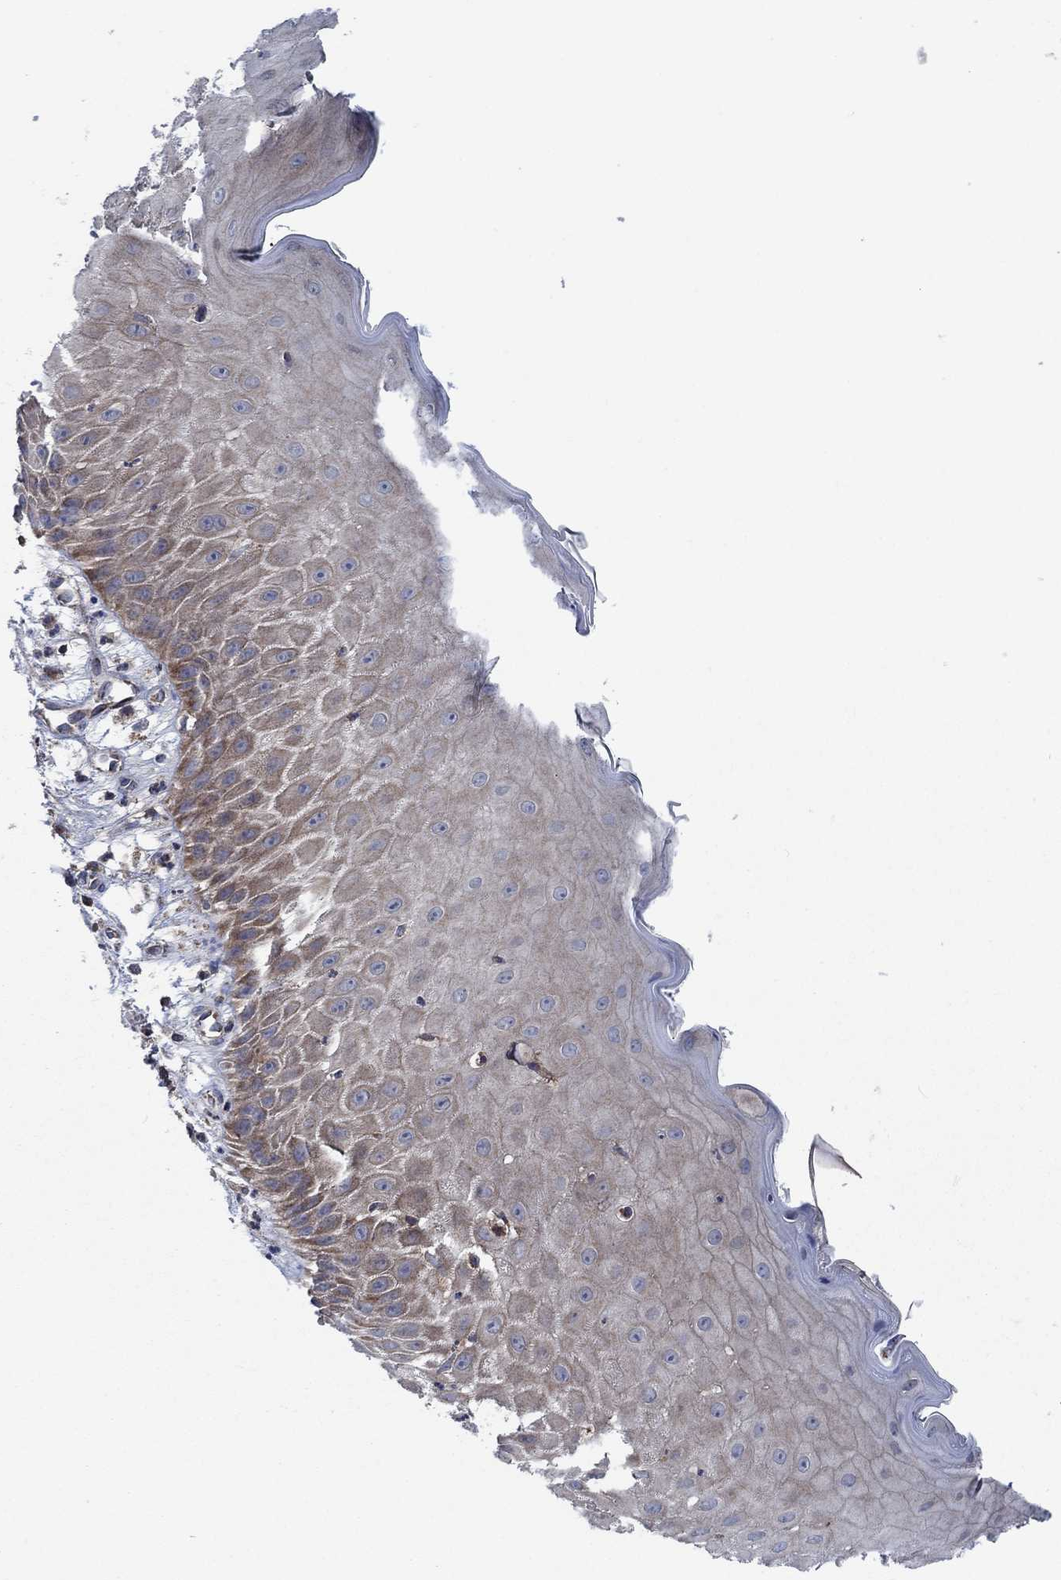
{"staining": {"intensity": "moderate", "quantity": "<25%", "location": "cytoplasmic/membranous"}, "tissue": "skin cancer", "cell_type": "Tumor cells", "image_type": "cancer", "snomed": [{"axis": "morphology", "description": "Normal tissue, NOS"}, {"axis": "morphology", "description": "Squamous cell carcinoma, NOS"}, {"axis": "topography", "description": "Skin"}], "caption": "Immunohistochemistry photomicrograph of neoplastic tissue: human skin squamous cell carcinoma stained using immunohistochemistry displays low levels of moderate protein expression localized specifically in the cytoplasmic/membranous of tumor cells, appearing as a cytoplasmic/membranous brown color.", "gene": "STXBP6", "patient": {"sex": "male", "age": 79}}